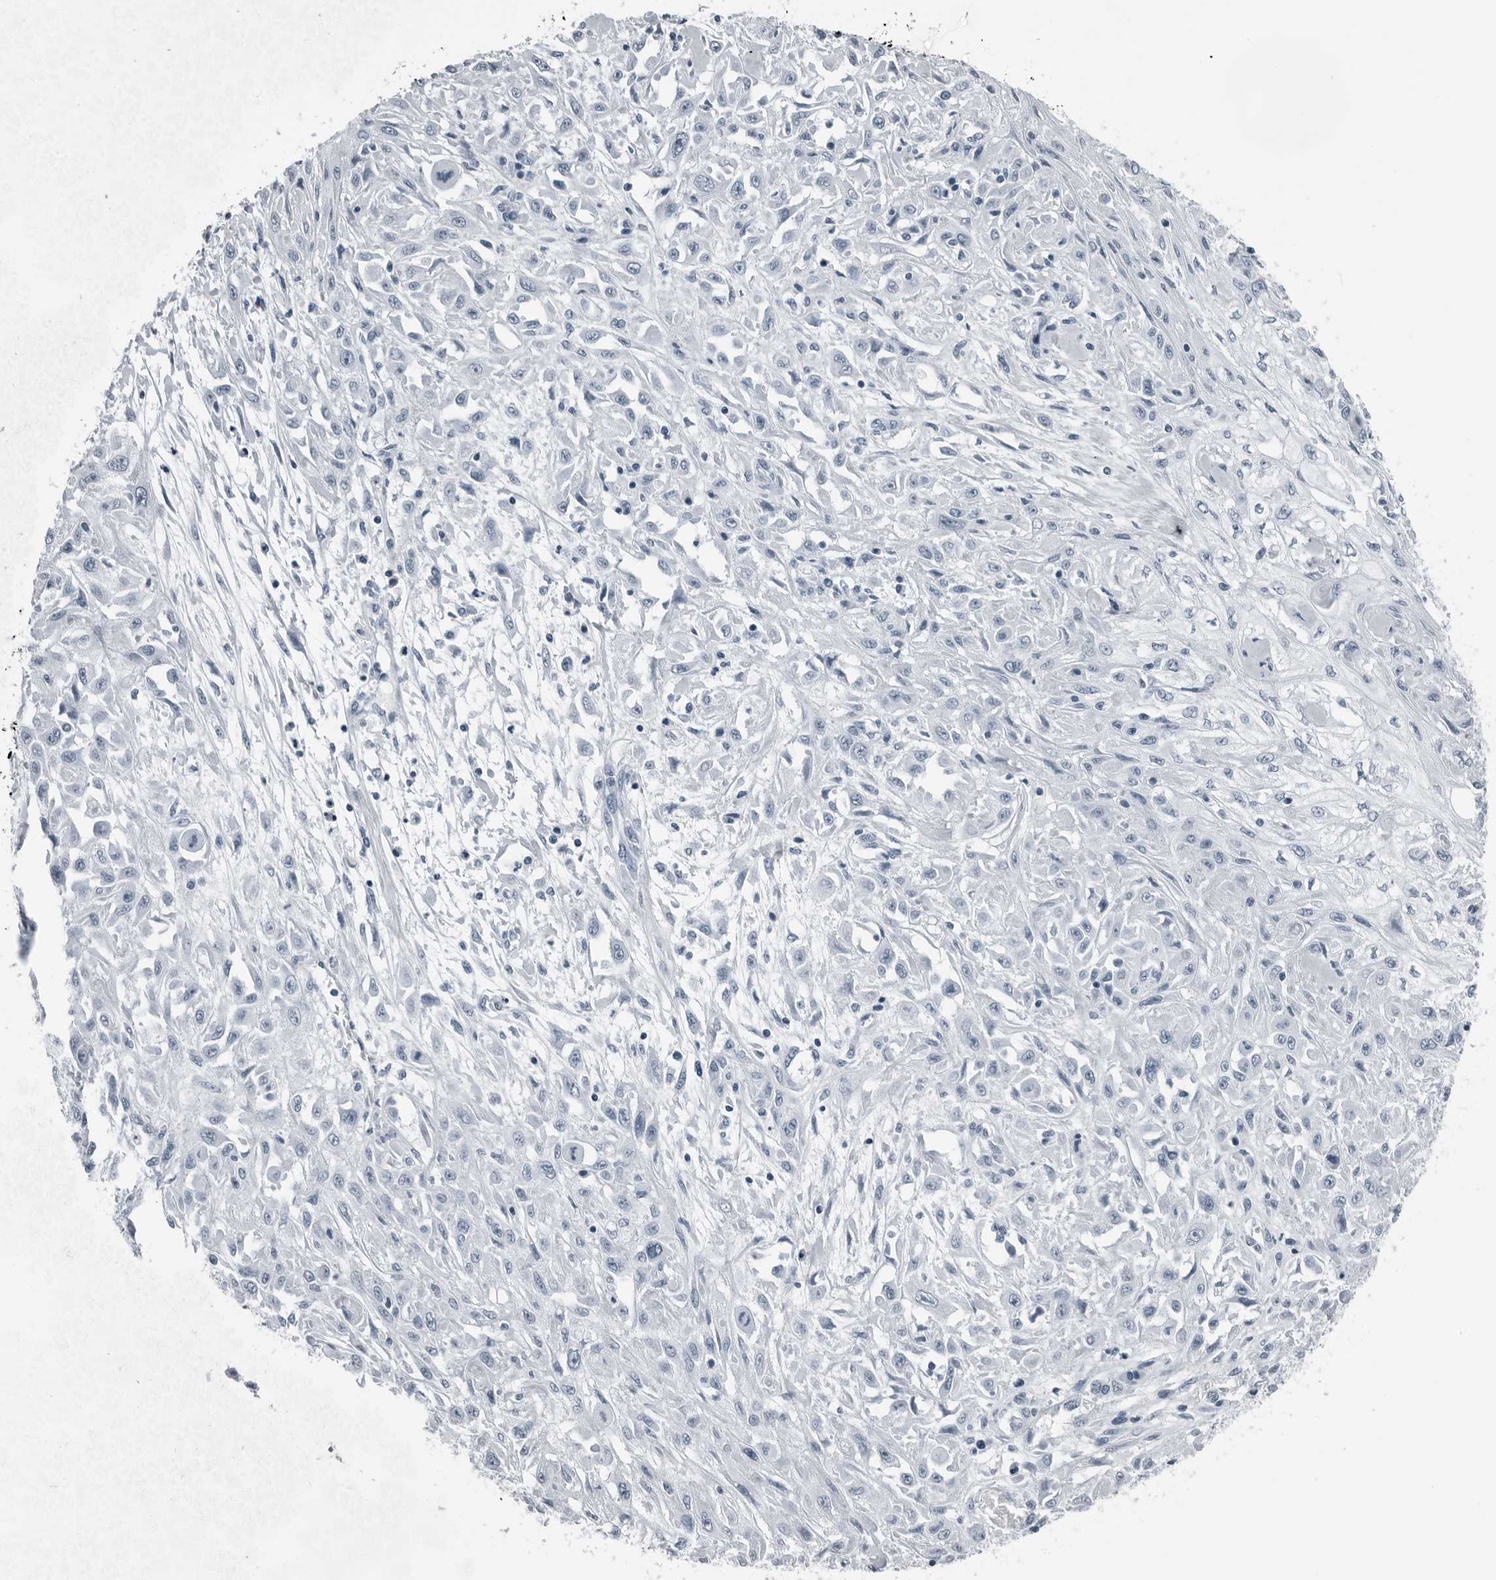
{"staining": {"intensity": "negative", "quantity": "none", "location": "none"}, "tissue": "skin cancer", "cell_type": "Tumor cells", "image_type": "cancer", "snomed": [{"axis": "morphology", "description": "Squamous cell carcinoma, NOS"}, {"axis": "morphology", "description": "Squamous cell carcinoma, metastatic, NOS"}, {"axis": "topography", "description": "Skin"}, {"axis": "topography", "description": "Lymph node"}], "caption": "A high-resolution photomicrograph shows immunohistochemistry (IHC) staining of squamous cell carcinoma (skin), which displays no significant staining in tumor cells. (DAB (3,3'-diaminobenzidine) IHC with hematoxylin counter stain).", "gene": "PRSS1", "patient": {"sex": "male", "age": 75}}